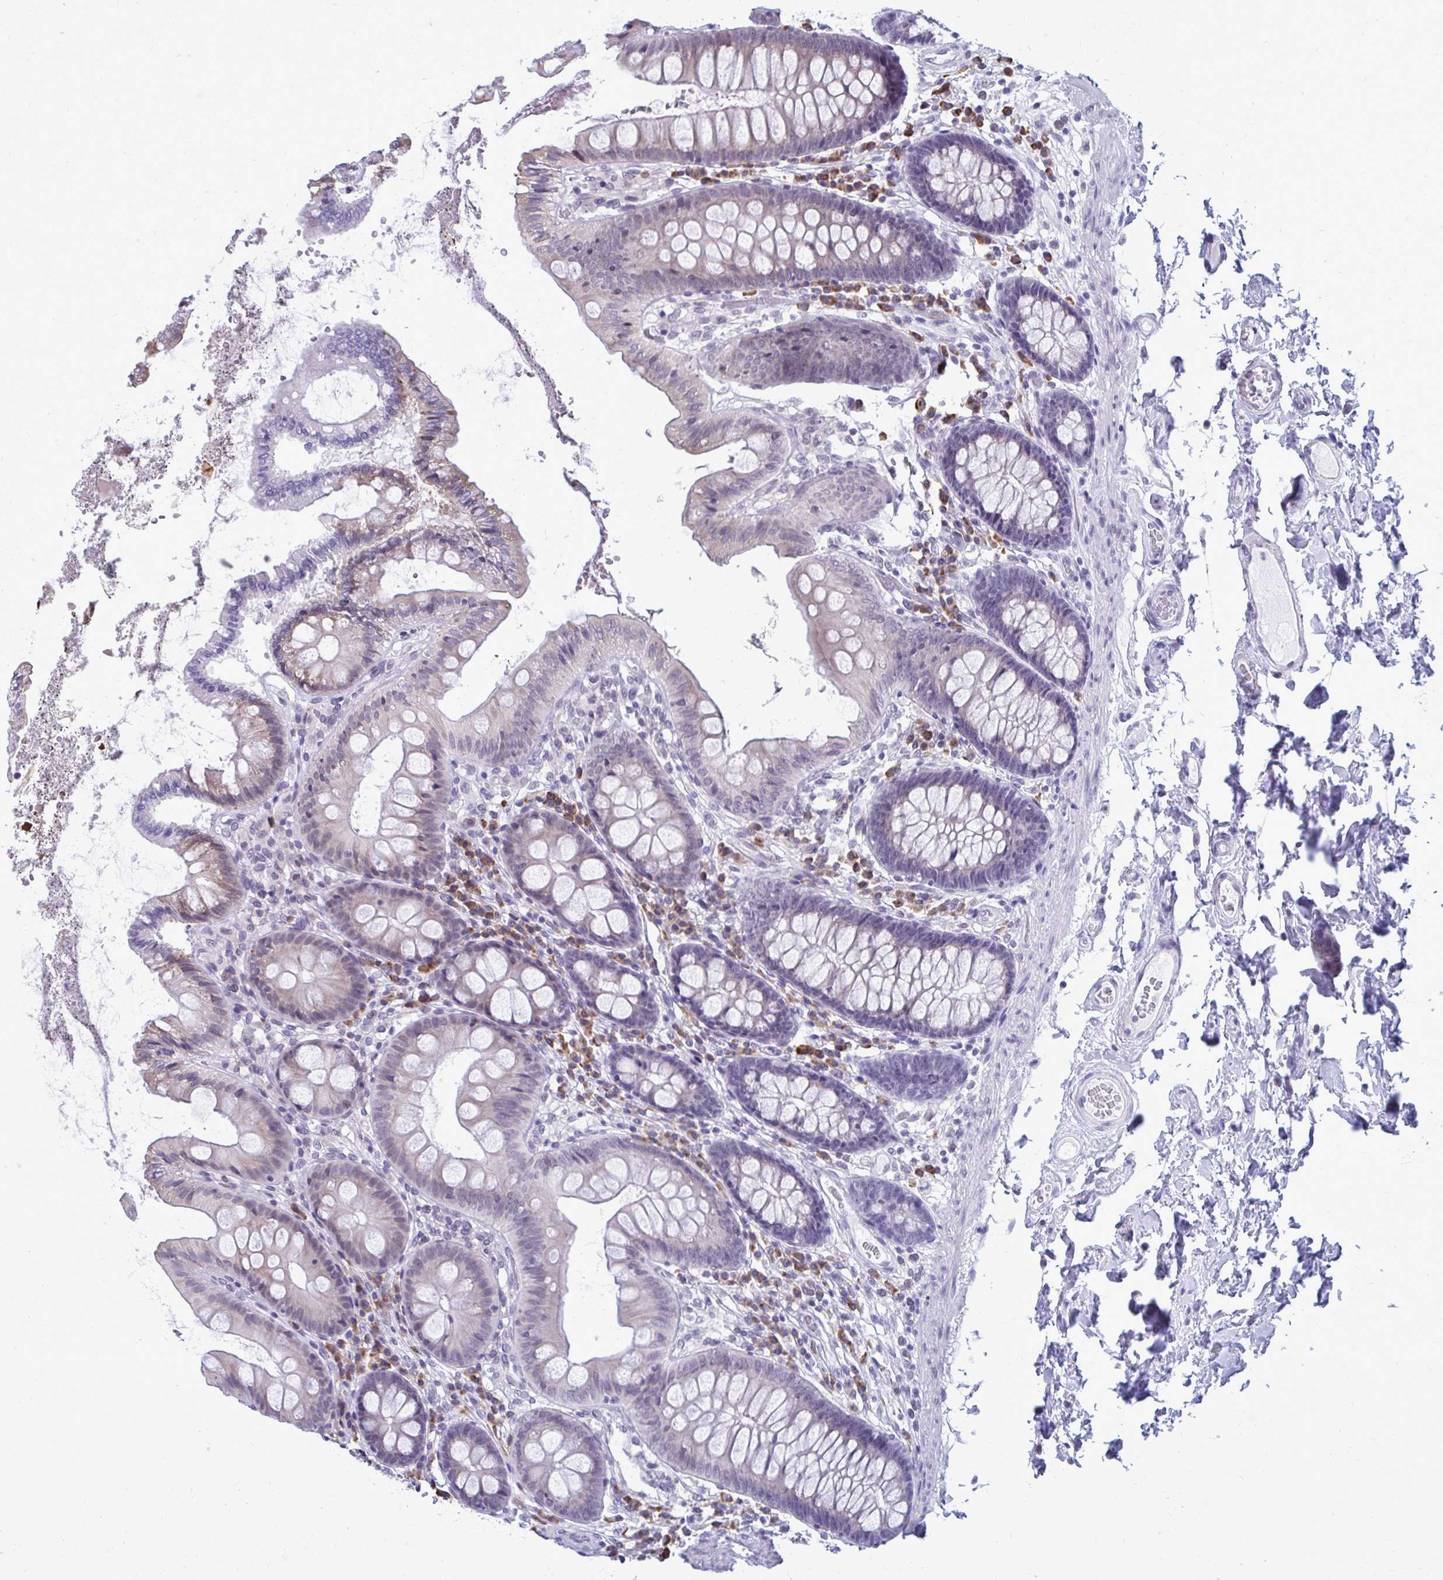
{"staining": {"intensity": "negative", "quantity": "none", "location": "none"}, "tissue": "colon", "cell_type": "Endothelial cells", "image_type": "normal", "snomed": [{"axis": "morphology", "description": "Normal tissue, NOS"}, {"axis": "topography", "description": "Colon"}], "caption": "Immunohistochemistry image of benign colon: colon stained with DAB demonstrates no significant protein expression in endothelial cells.", "gene": "PROSER1", "patient": {"sex": "male", "age": 84}}